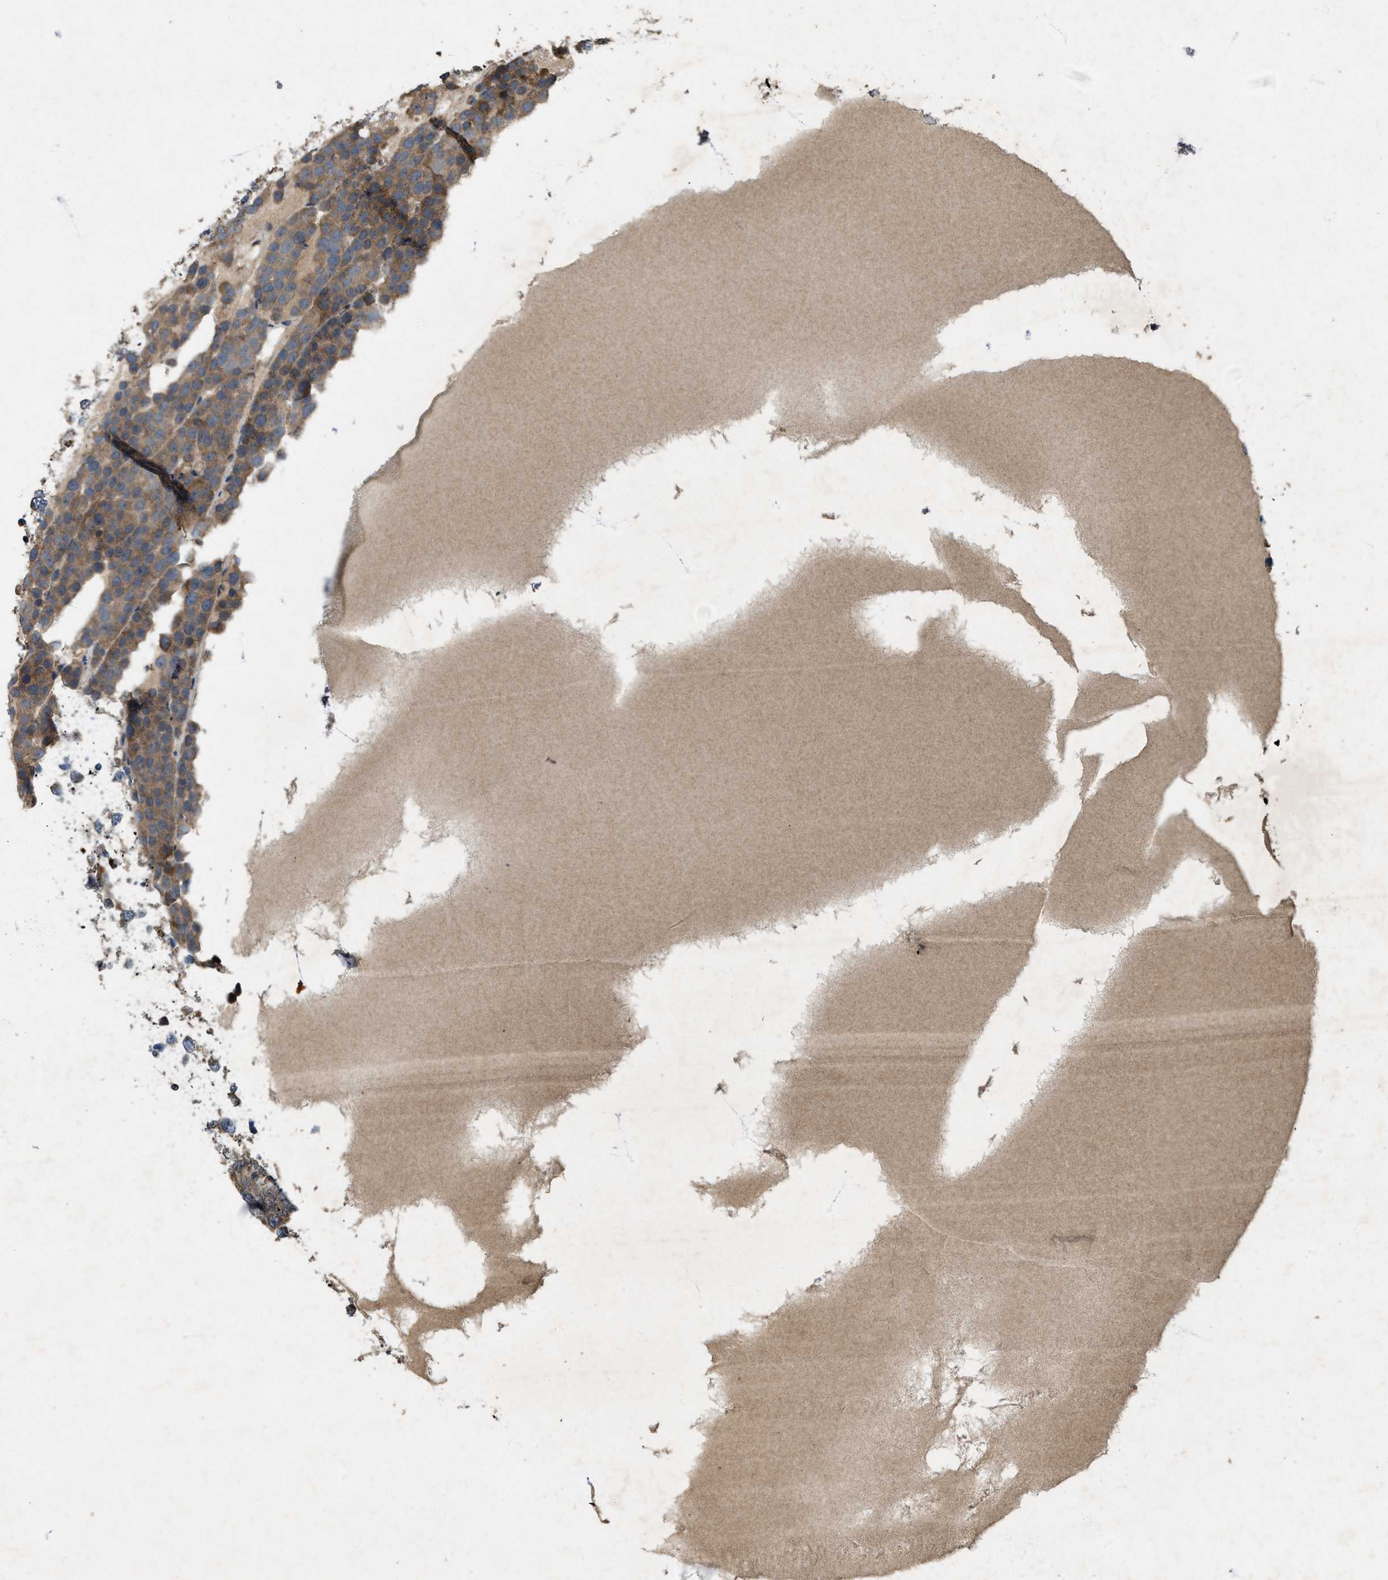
{"staining": {"intensity": "moderate", "quantity": ">75%", "location": "cytoplasmic/membranous"}, "tissue": "testis cancer", "cell_type": "Tumor cells", "image_type": "cancer", "snomed": [{"axis": "morphology", "description": "Seminoma, NOS"}, {"axis": "topography", "description": "Testis"}], "caption": "Tumor cells demonstrate medium levels of moderate cytoplasmic/membranous expression in about >75% of cells in human seminoma (testis).", "gene": "PDP2", "patient": {"sex": "male", "age": 71}}